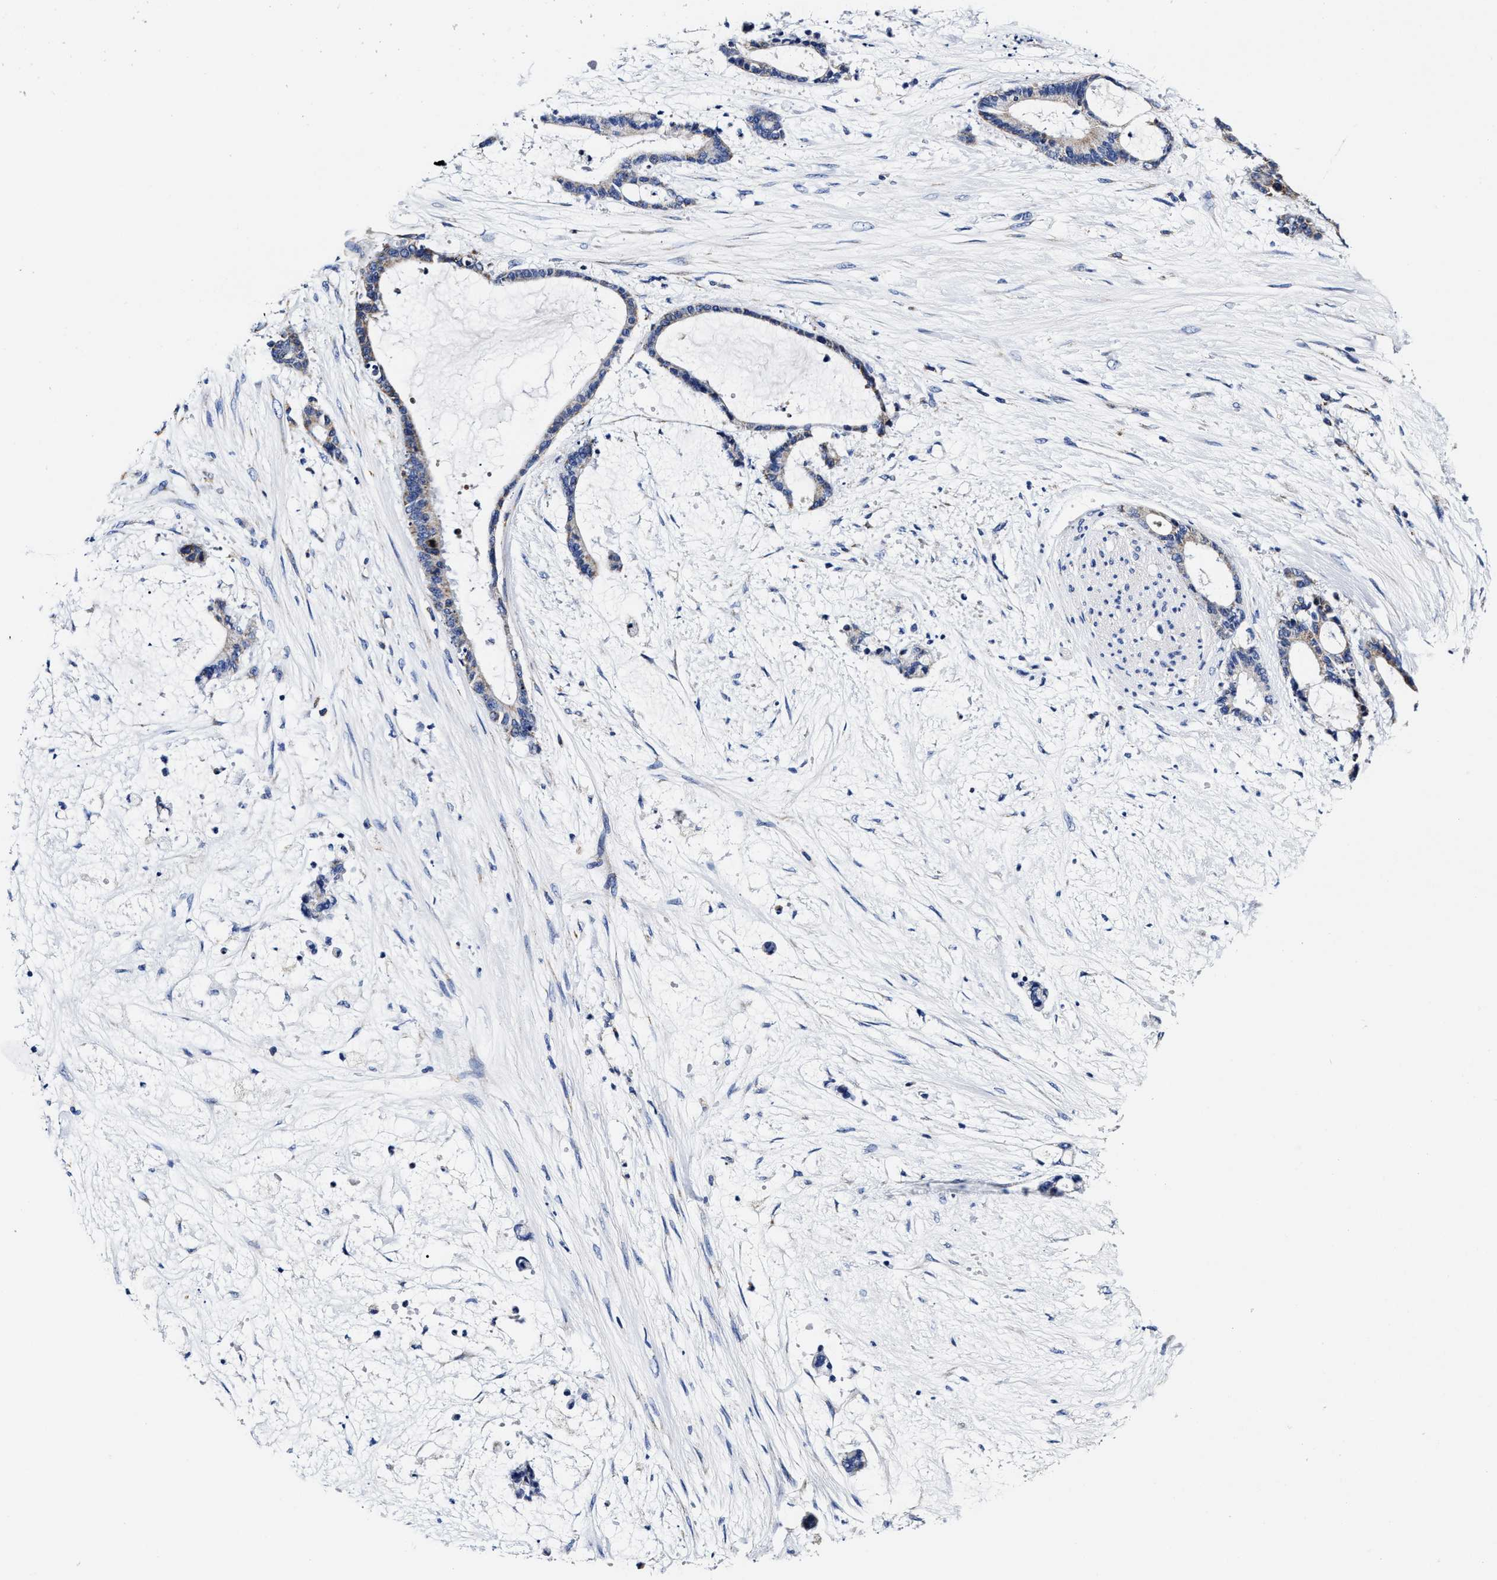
{"staining": {"intensity": "weak", "quantity": "<25%", "location": "cytoplasmic/membranous"}, "tissue": "liver cancer", "cell_type": "Tumor cells", "image_type": "cancer", "snomed": [{"axis": "morphology", "description": "Normal tissue, NOS"}, {"axis": "morphology", "description": "Cholangiocarcinoma"}, {"axis": "topography", "description": "Liver"}, {"axis": "topography", "description": "Peripheral nerve tissue"}], "caption": "Immunohistochemistry (IHC) micrograph of neoplastic tissue: cholangiocarcinoma (liver) stained with DAB reveals no significant protein positivity in tumor cells. (Brightfield microscopy of DAB IHC at high magnification).", "gene": "HINT2", "patient": {"sex": "female", "age": 73}}